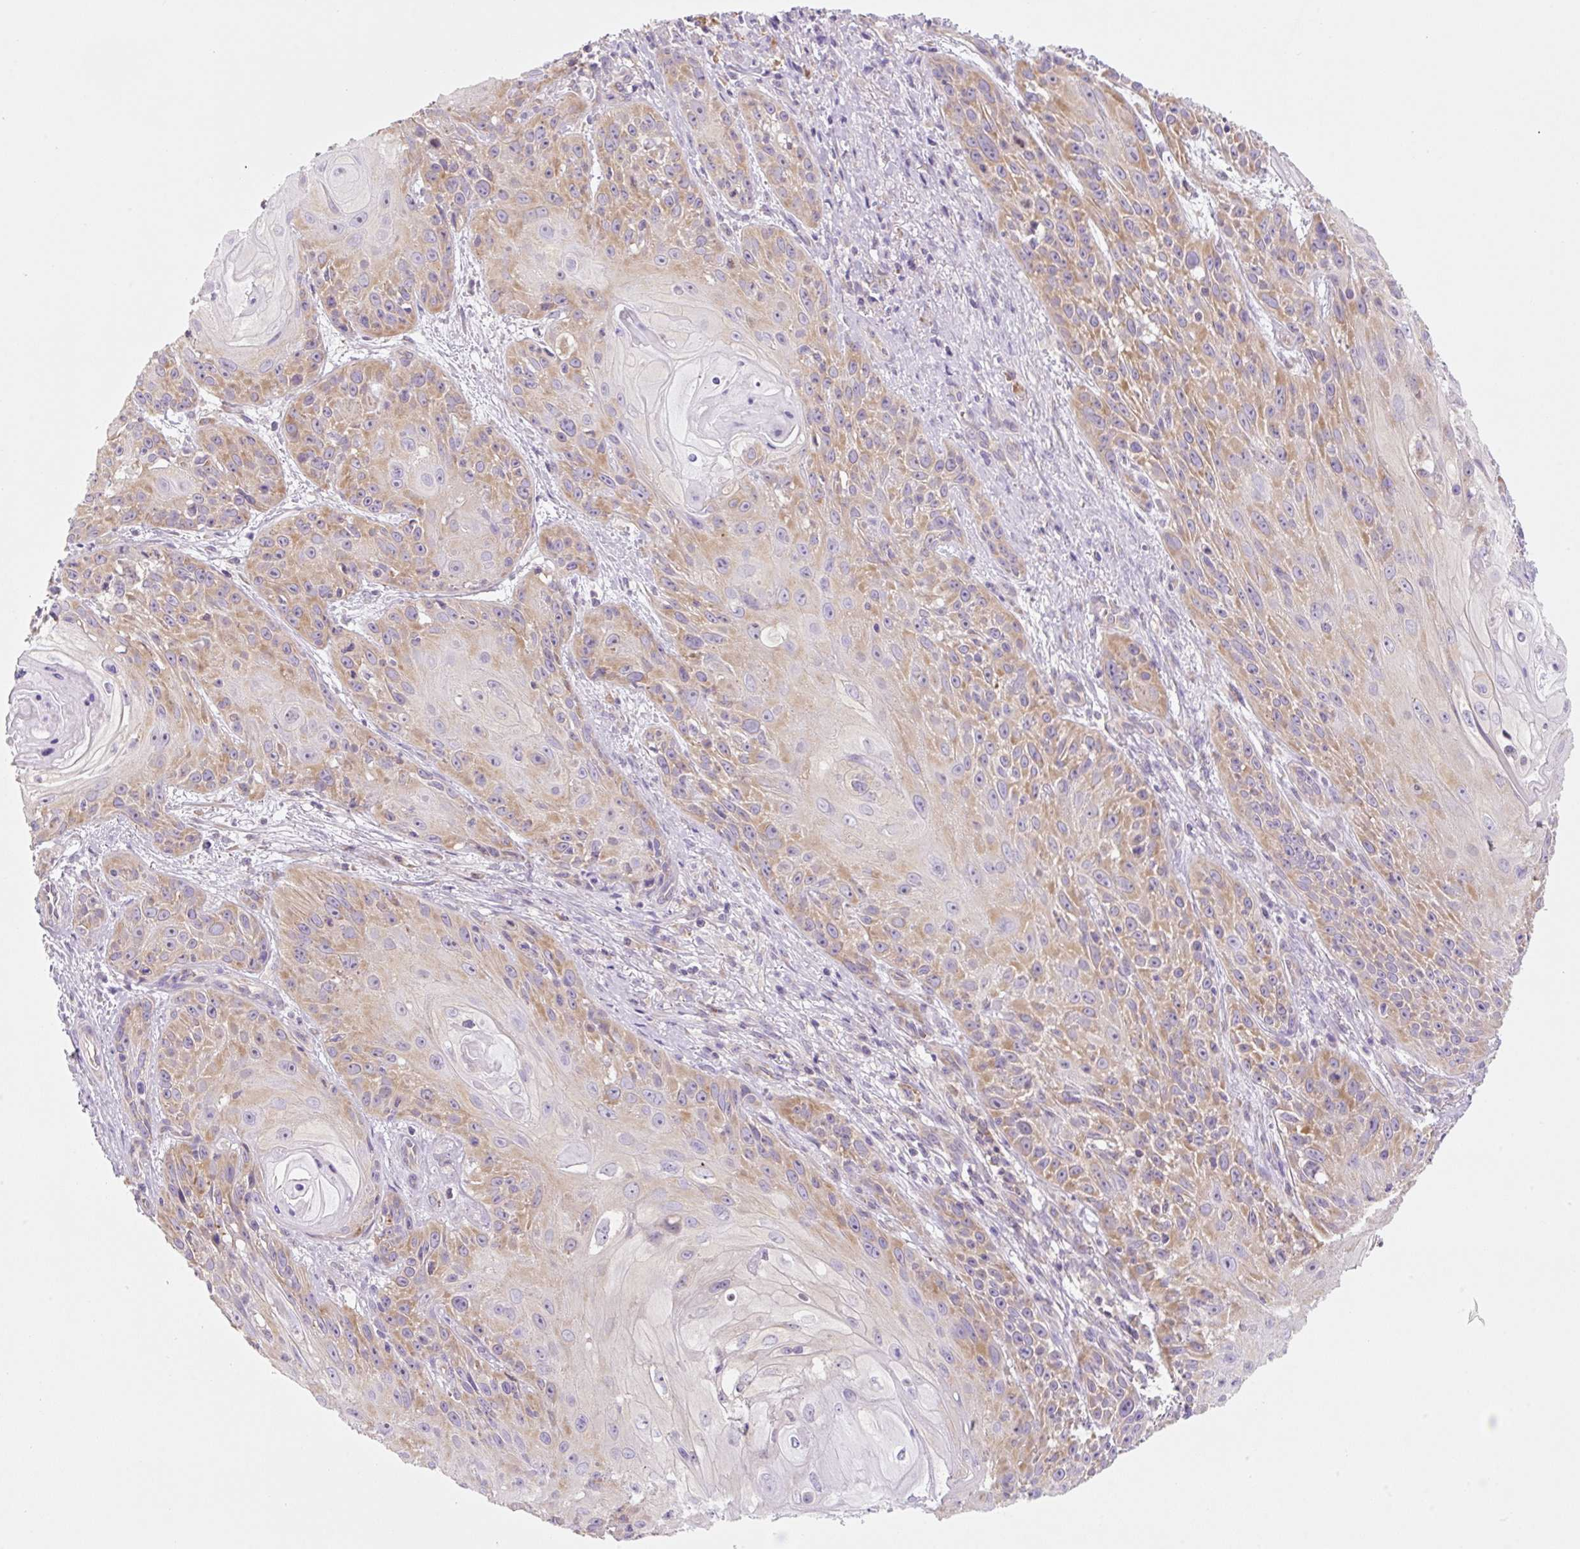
{"staining": {"intensity": "moderate", "quantity": "25%-75%", "location": "cytoplasmic/membranous"}, "tissue": "skin cancer", "cell_type": "Tumor cells", "image_type": "cancer", "snomed": [{"axis": "morphology", "description": "Squamous cell carcinoma, NOS"}, {"axis": "topography", "description": "Skin"}, {"axis": "topography", "description": "Vulva"}], "caption": "Tumor cells exhibit moderate cytoplasmic/membranous expression in approximately 25%-75% of cells in skin cancer.", "gene": "RPL18A", "patient": {"sex": "female", "age": 76}}